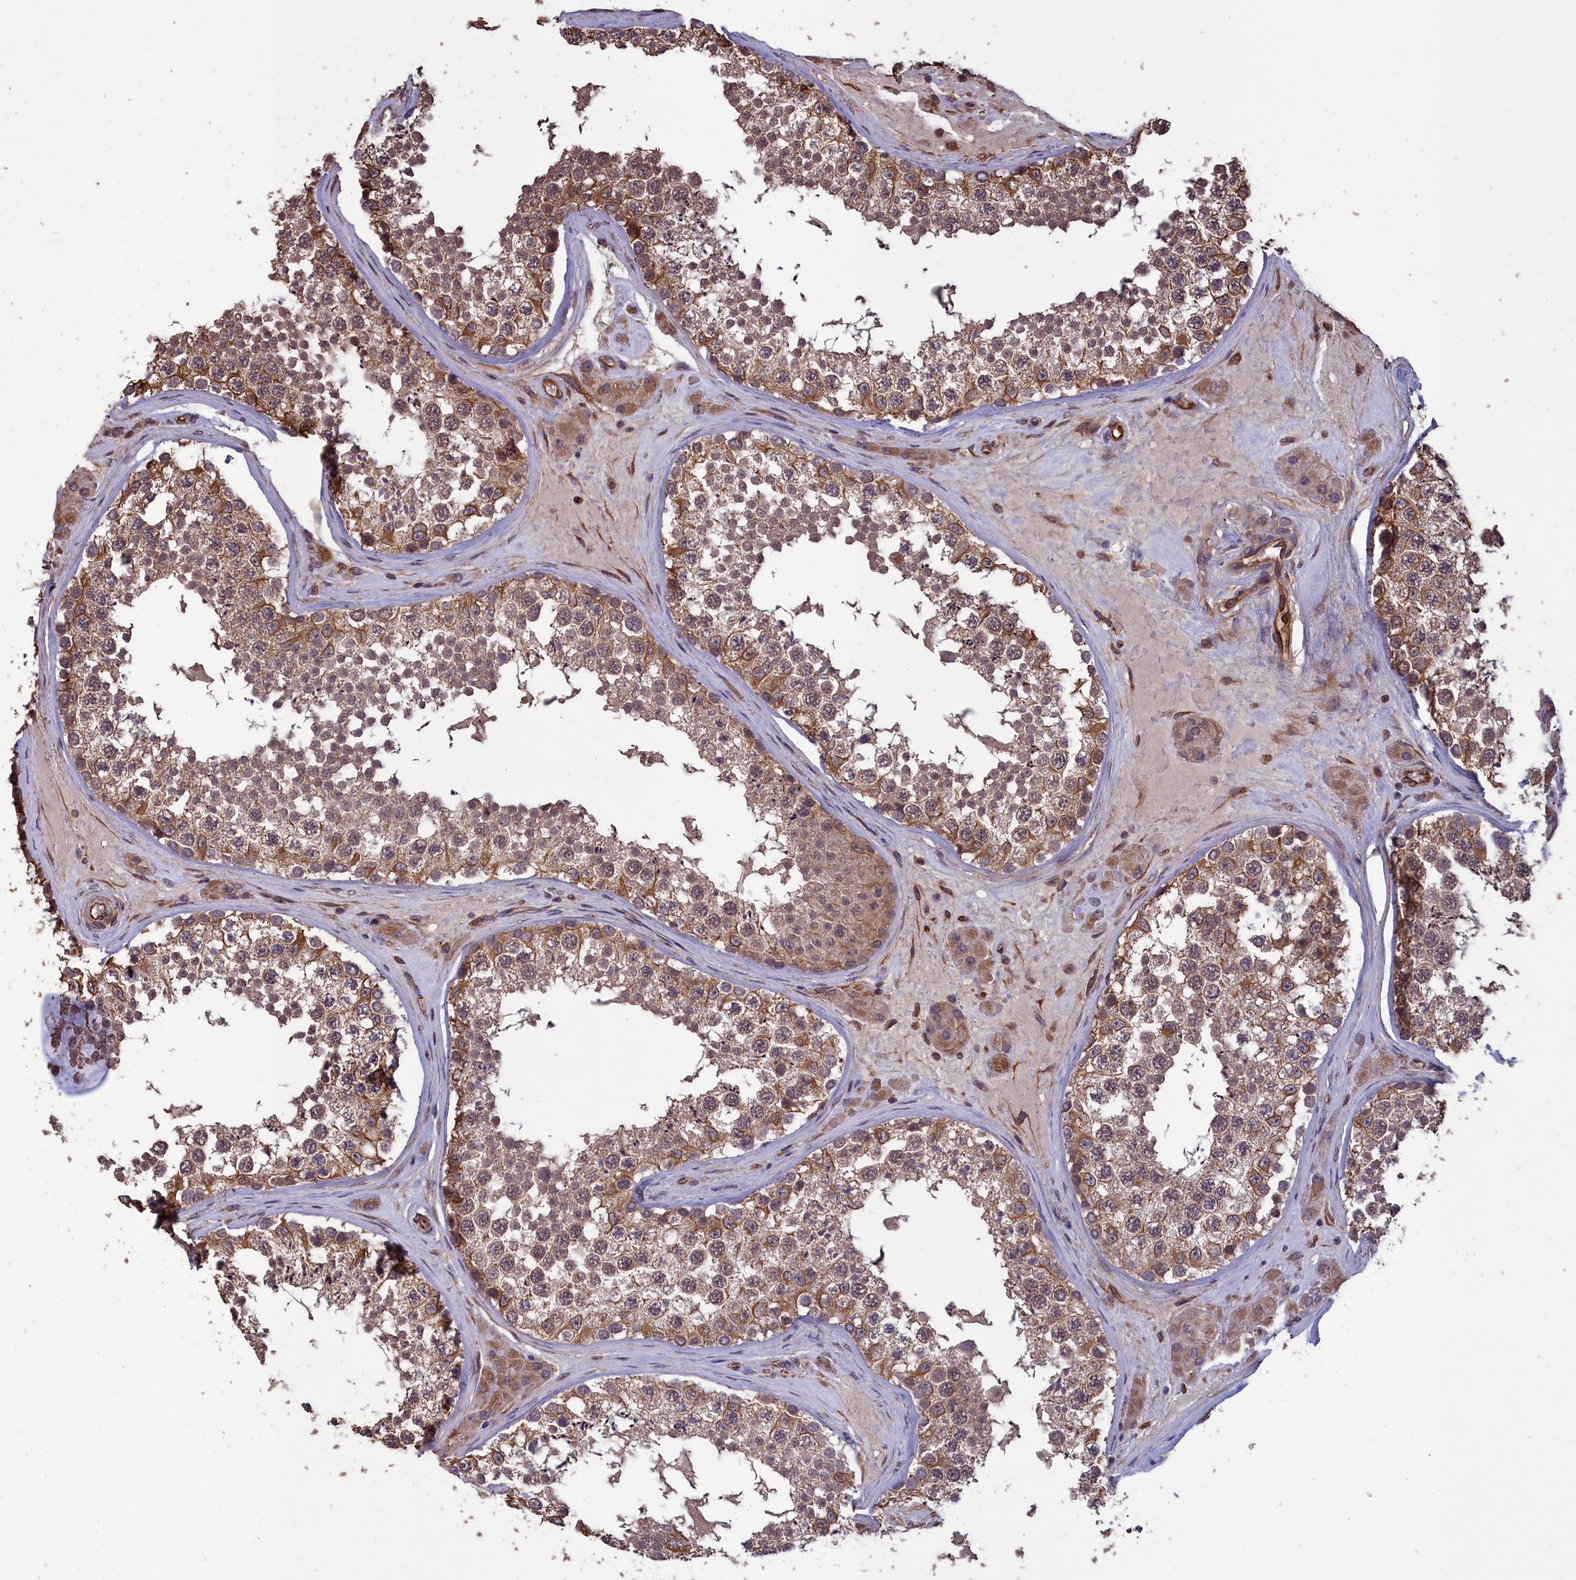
{"staining": {"intensity": "moderate", "quantity": ">75%", "location": "cytoplasmic/membranous,nuclear"}, "tissue": "testis", "cell_type": "Cells in seminiferous ducts", "image_type": "normal", "snomed": [{"axis": "morphology", "description": "Normal tissue, NOS"}, {"axis": "topography", "description": "Testis"}], "caption": "The immunohistochemical stain highlights moderate cytoplasmic/membranous,nuclear positivity in cells in seminiferous ducts of normal testis.", "gene": "DAPK3", "patient": {"sex": "male", "age": 46}}